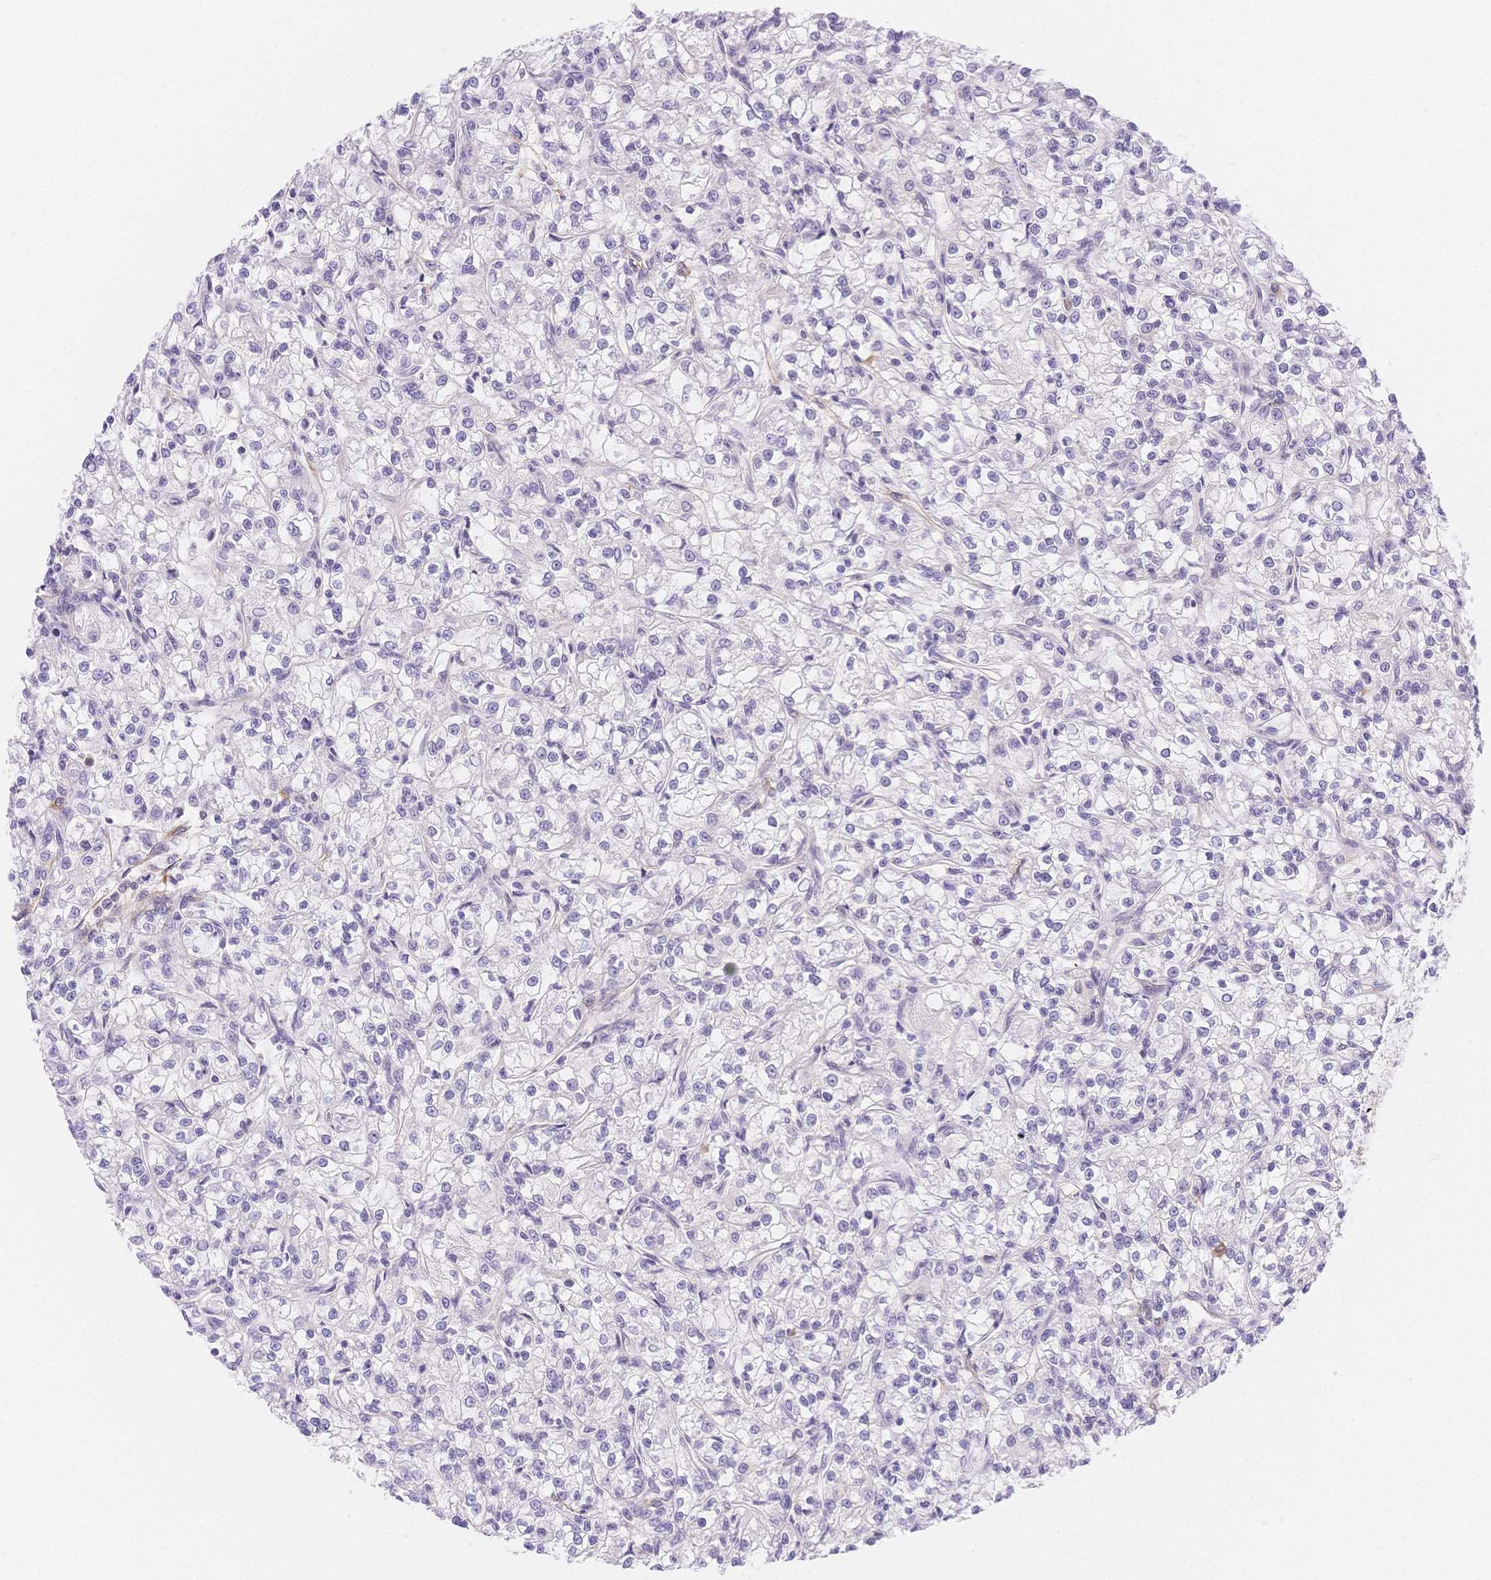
{"staining": {"intensity": "negative", "quantity": "none", "location": "none"}, "tissue": "renal cancer", "cell_type": "Tumor cells", "image_type": "cancer", "snomed": [{"axis": "morphology", "description": "Adenocarcinoma, NOS"}, {"axis": "topography", "description": "Kidney"}], "caption": "IHC micrograph of neoplastic tissue: human renal adenocarcinoma stained with DAB (3,3'-diaminobenzidine) exhibits no significant protein positivity in tumor cells. The staining is performed using DAB (3,3'-diaminobenzidine) brown chromogen with nuclei counter-stained in using hematoxylin.", "gene": "CSN1S1", "patient": {"sex": "female", "age": 59}}